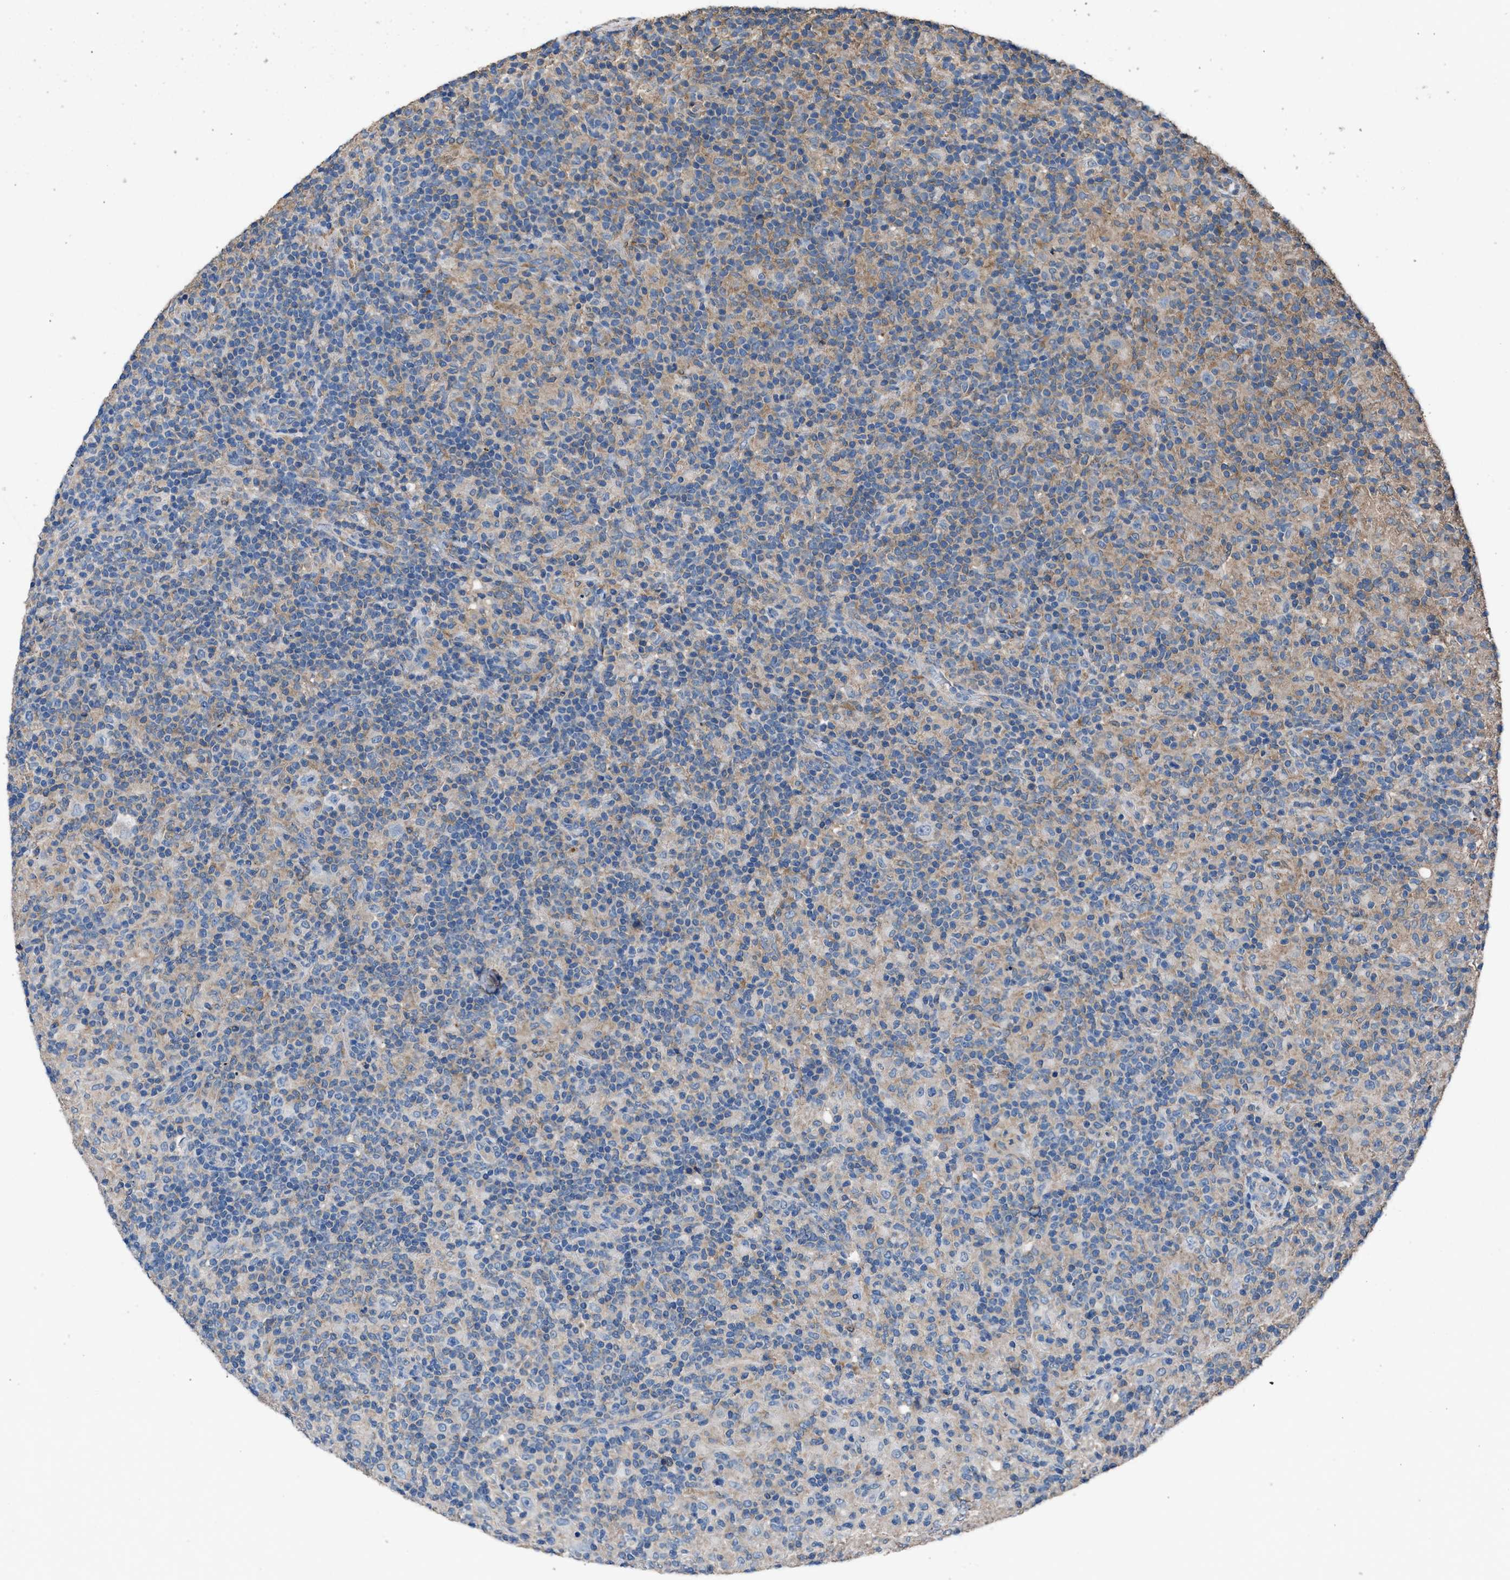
{"staining": {"intensity": "weak", "quantity": "<25%", "location": "cytoplasmic/membranous"}, "tissue": "lymphoma", "cell_type": "Tumor cells", "image_type": "cancer", "snomed": [{"axis": "morphology", "description": "Hodgkin's disease, NOS"}, {"axis": "topography", "description": "Lymph node"}], "caption": "Immunohistochemical staining of Hodgkin's disease displays no significant staining in tumor cells.", "gene": "ITSN1", "patient": {"sex": "male", "age": 70}}